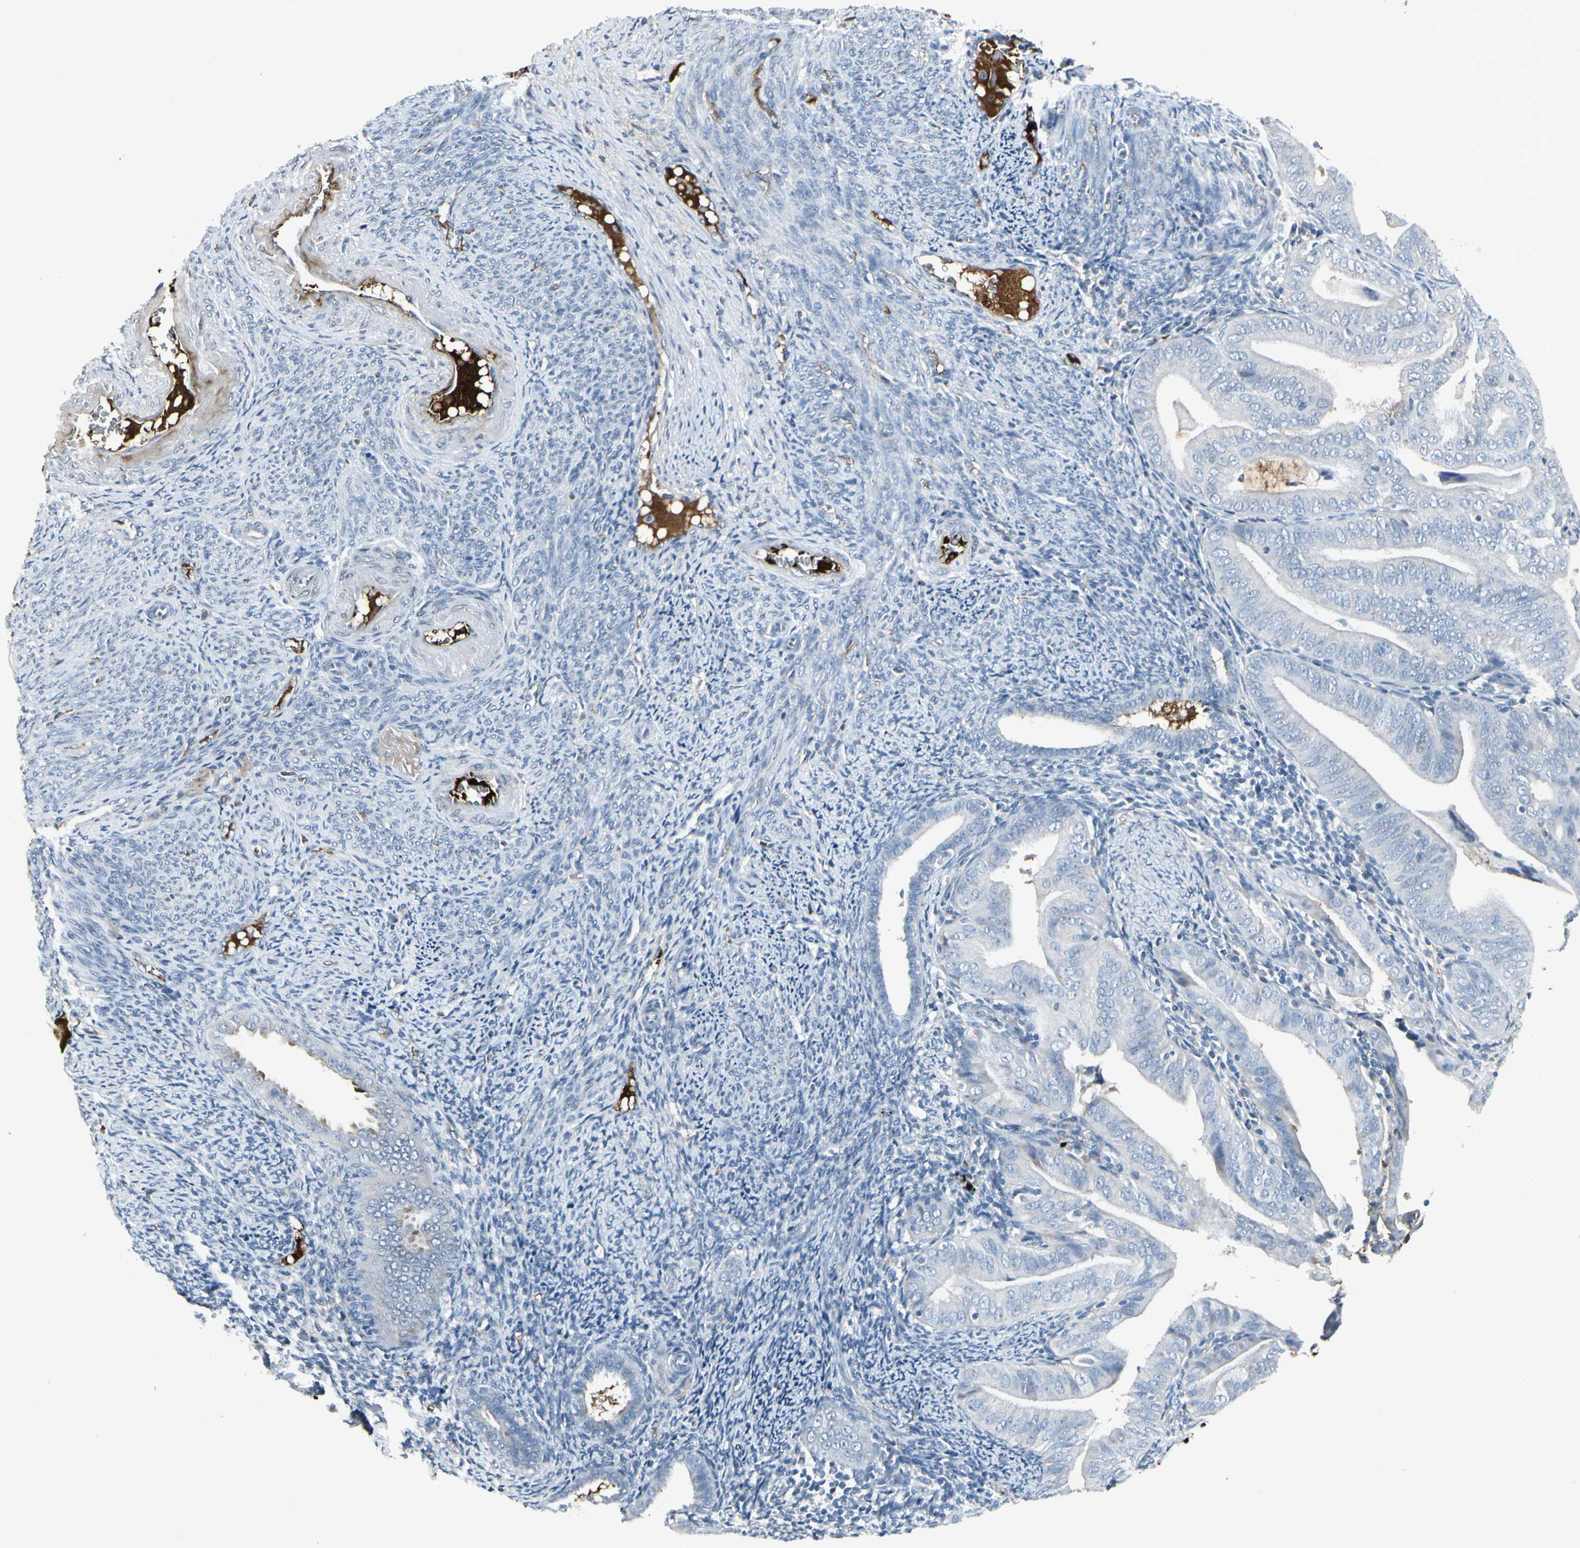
{"staining": {"intensity": "negative", "quantity": "none", "location": "none"}, "tissue": "endometrial cancer", "cell_type": "Tumor cells", "image_type": "cancer", "snomed": [{"axis": "morphology", "description": "Adenocarcinoma, NOS"}, {"axis": "topography", "description": "Endometrium"}], "caption": "Endometrial cancer was stained to show a protein in brown. There is no significant staining in tumor cells. Nuclei are stained in blue.", "gene": "IGHM", "patient": {"sex": "female", "age": 58}}